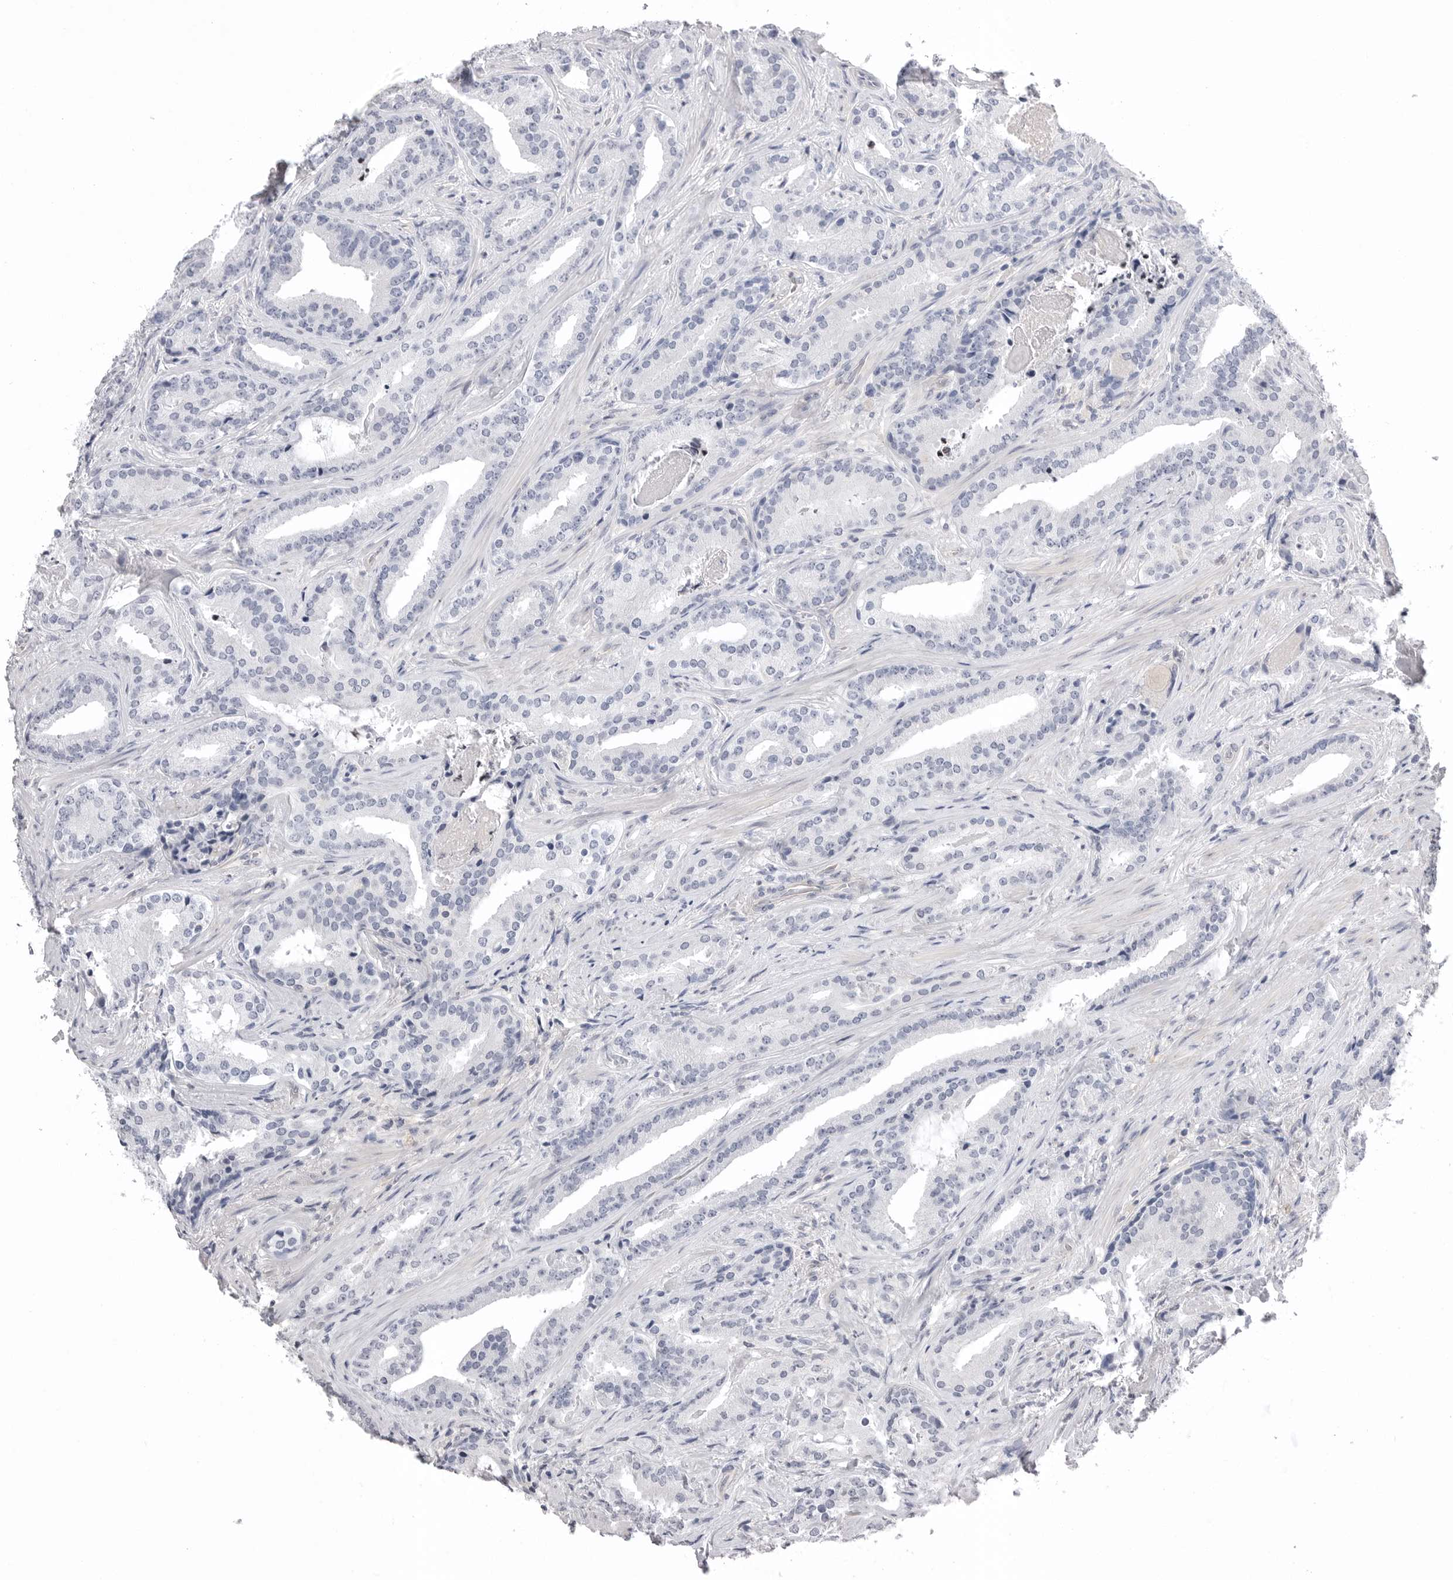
{"staining": {"intensity": "negative", "quantity": "none", "location": "none"}, "tissue": "prostate cancer", "cell_type": "Tumor cells", "image_type": "cancer", "snomed": [{"axis": "morphology", "description": "Adenocarcinoma, Low grade"}, {"axis": "topography", "description": "Prostate"}], "caption": "This is an immunohistochemistry image of human adenocarcinoma (low-grade) (prostate). There is no positivity in tumor cells.", "gene": "DLGAP3", "patient": {"sex": "male", "age": 67}}